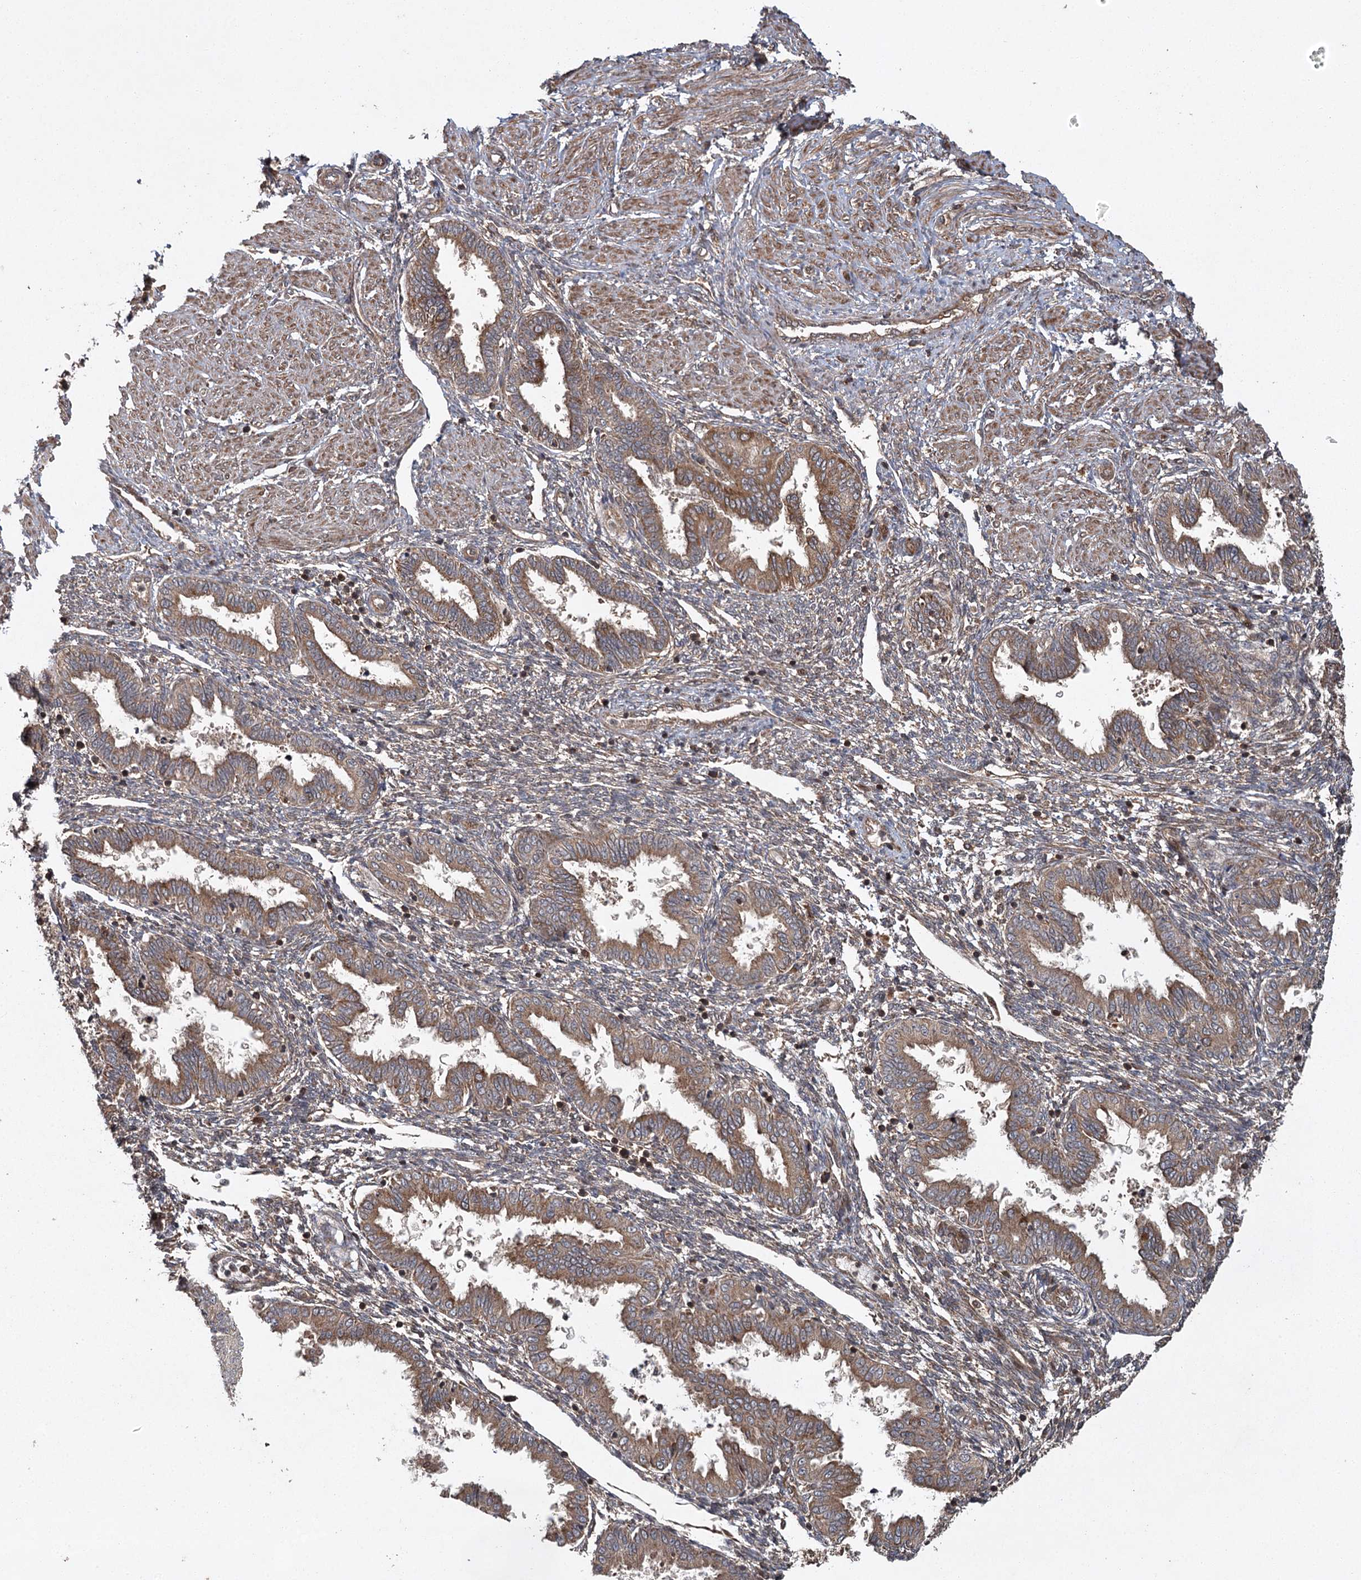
{"staining": {"intensity": "moderate", "quantity": "25%-75%", "location": "cytoplasmic/membranous"}, "tissue": "endometrium", "cell_type": "Cells in endometrial stroma", "image_type": "normal", "snomed": [{"axis": "morphology", "description": "Normal tissue, NOS"}, {"axis": "topography", "description": "Endometrium"}], "caption": "This micrograph shows immunohistochemistry (IHC) staining of benign human endometrium, with medium moderate cytoplasmic/membranous positivity in about 25%-75% of cells in endometrial stroma.", "gene": "RPAP3", "patient": {"sex": "female", "age": 33}}